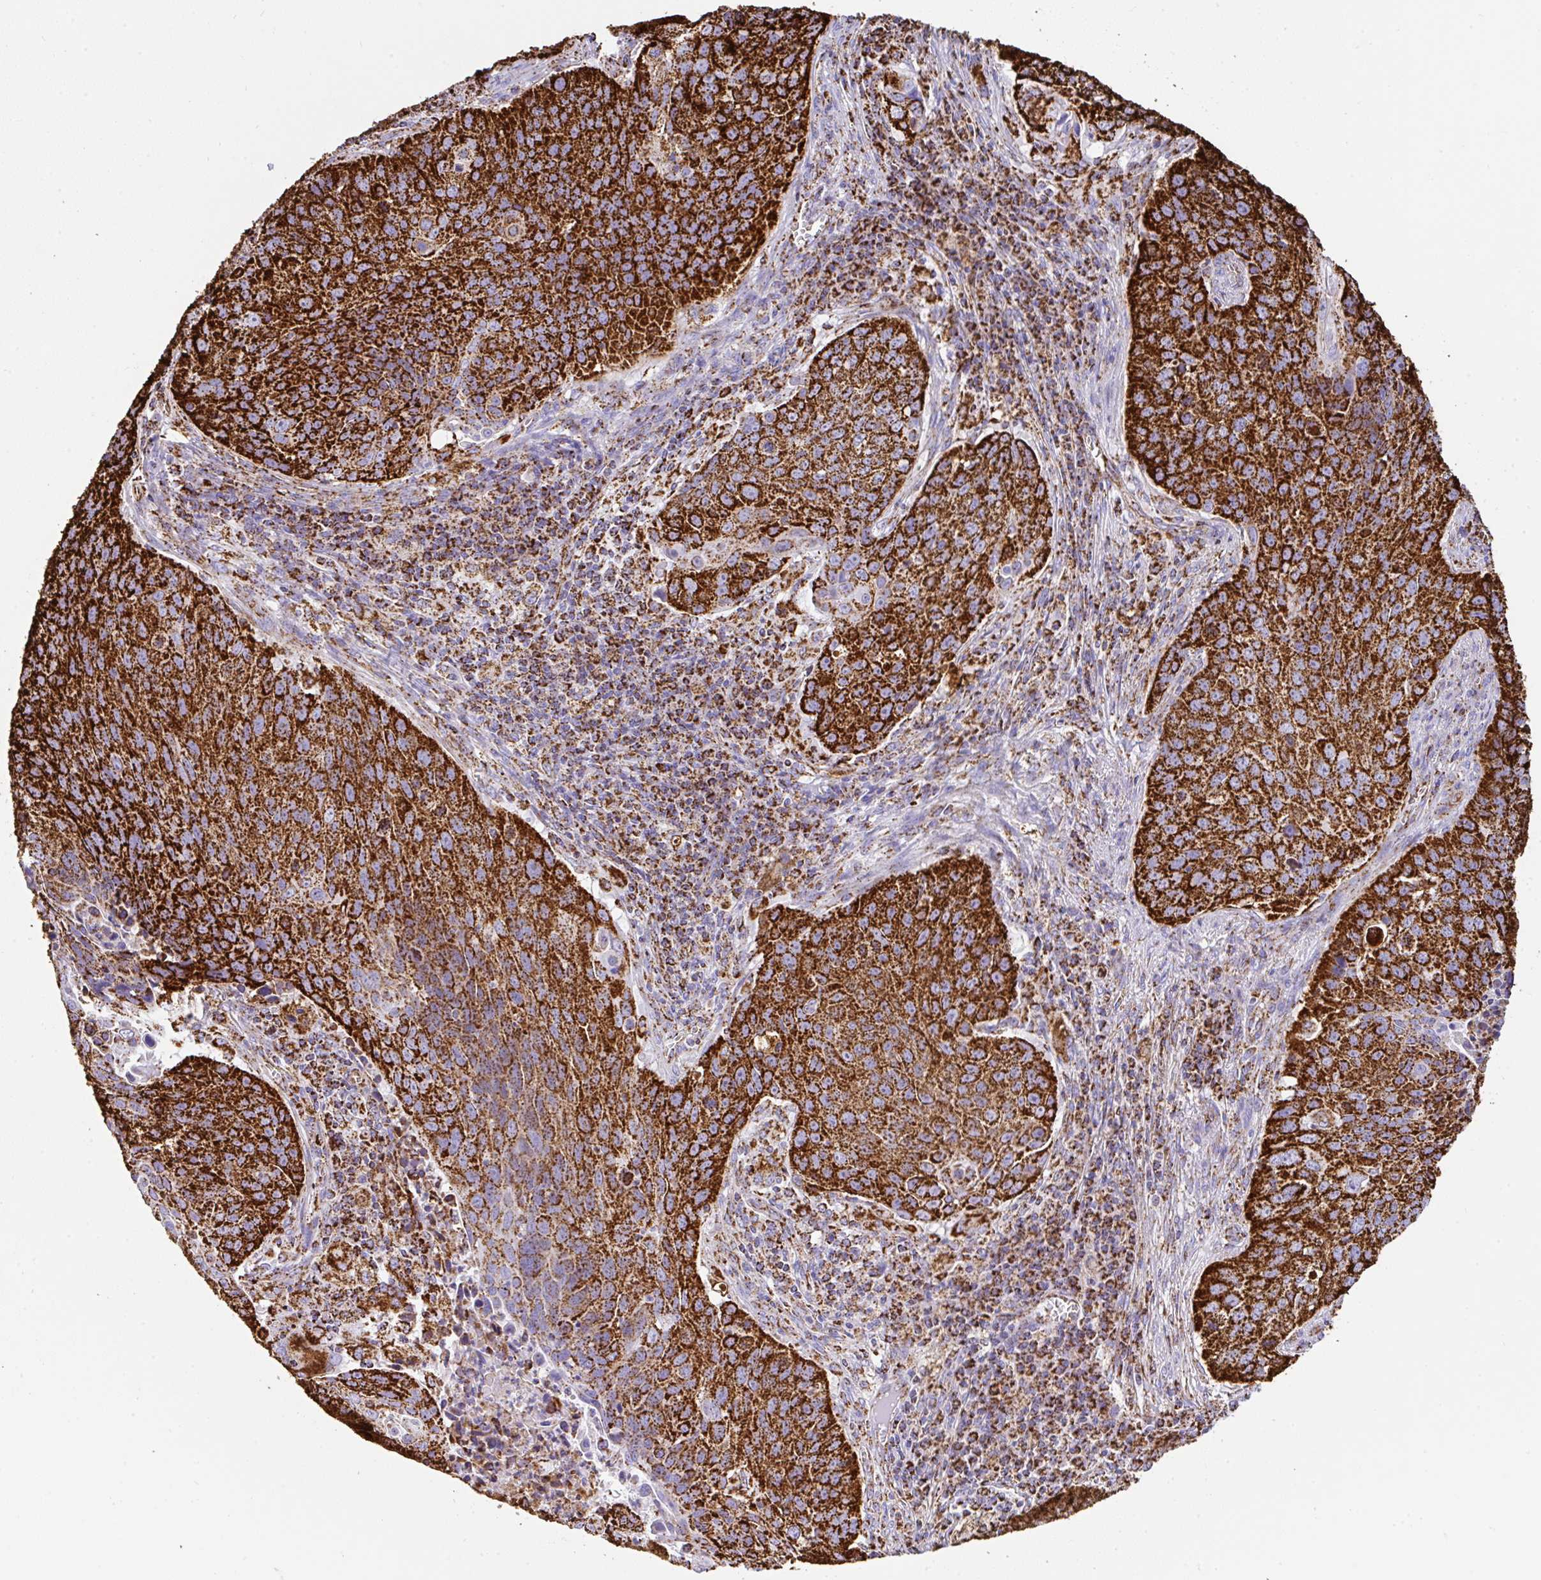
{"staining": {"intensity": "strong", "quantity": ">75%", "location": "cytoplasmic/membranous"}, "tissue": "lung cancer", "cell_type": "Tumor cells", "image_type": "cancer", "snomed": [{"axis": "morphology", "description": "Squamous cell carcinoma, NOS"}, {"axis": "topography", "description": "Lung"}], "caption": "Immunohistochemistry histopathology image of neoplastic tissue: human lung cancer stained using immunohistochemistry (IHC) displays high levels of strong protein expression localized specifically in the cytoplasmic/membranous of tumor cells, appearing as a cytoplasmic/membranous brown color.", "gene": "ANKRD33B", "patient": {"sex": "male", "age": 78}}